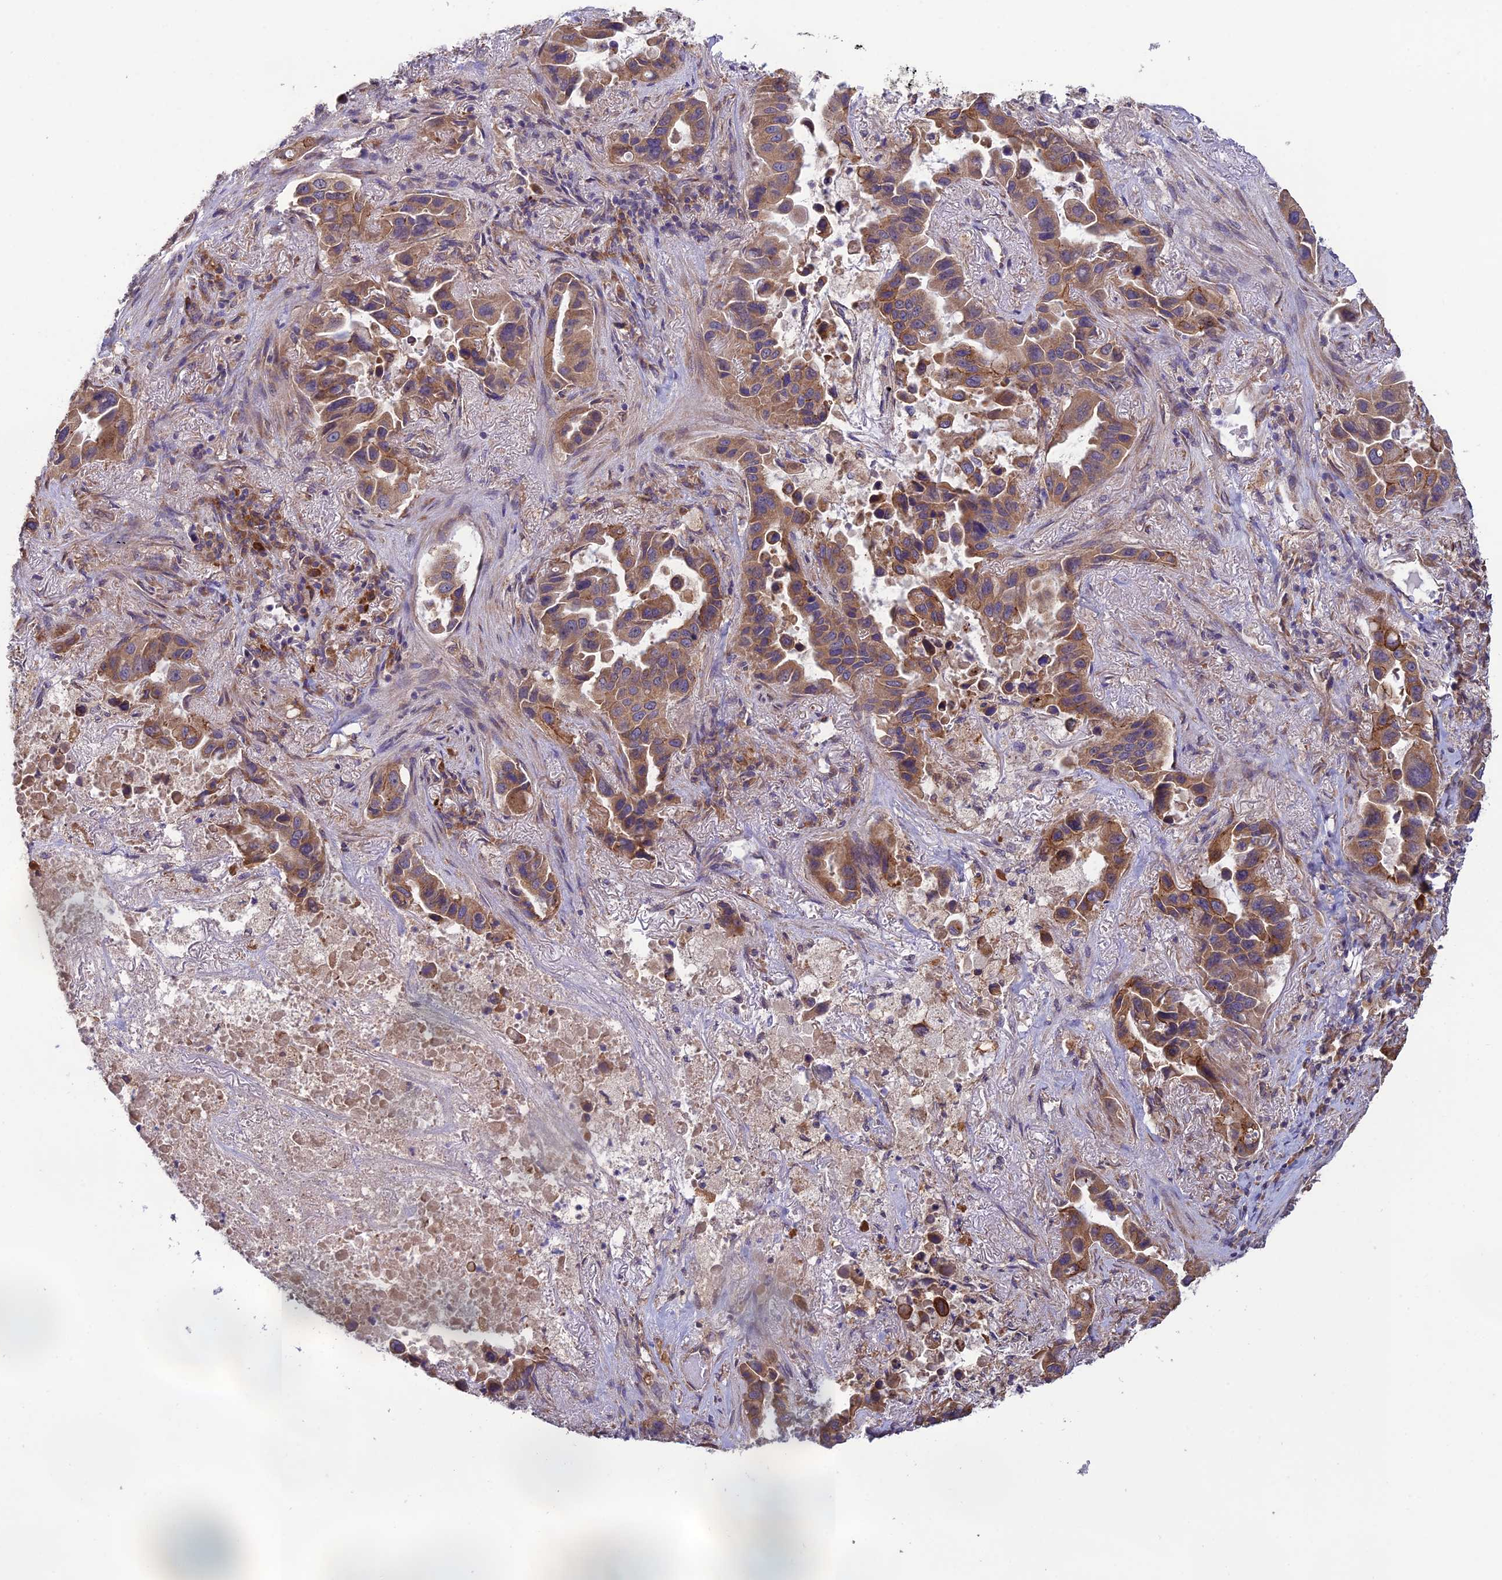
{"staining": {"intensity": "moderate", "quantity": ">75%", "location": "cytoplasmic/membranous"}, "tissue": "lung cancer", "cell_type": "Tumor cells", "image_type": "cancer", "snomed": [{"axis": "morphology", "description": "Adenocarcinoma, NOS"}, {"axis": "topography", "description": "Lung"}], "caption": "This photomicrograph exhibits lung cancer (adenocarcinoma) stained with immunohistochemistry (IHC) to label a protein in brown. The cytoplasmic/membranous of tumor cells show moderate positivity for the protein. Nuclei are counter-stained blue.", "gene": "MRNIP", "patient": {"sex": "male", "age": 64}}